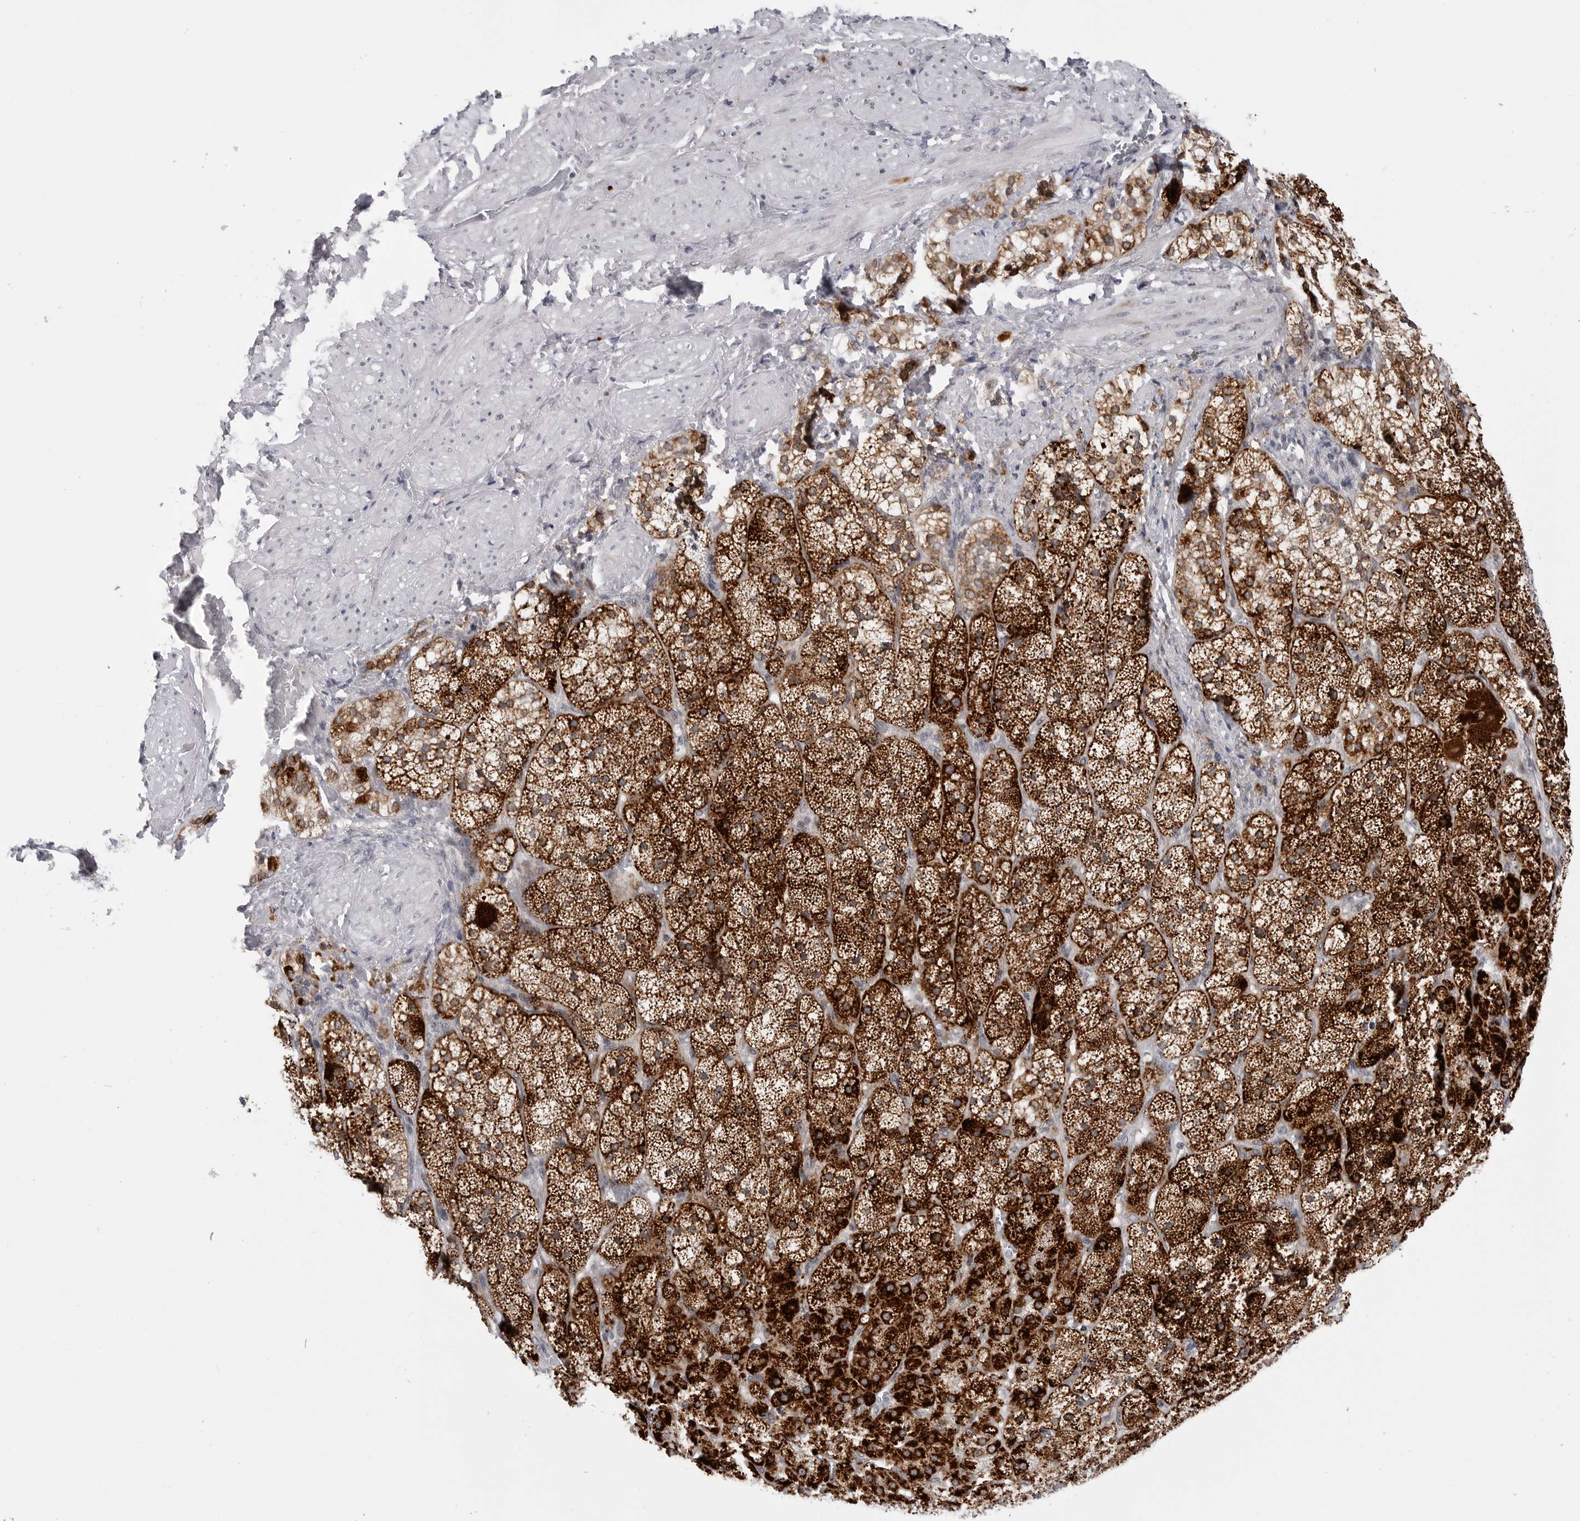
{"staining": {"intensity": "strong", "quantity": ">75%", "location": "cytoplasmic/membranous"}, "tissue": "adrenal gland", "cell_type": "Glandular cells", "image_type": "normal", "snomed": [{"axis": "morphology", "description": "Normal tissue, NOS"}, {"axis": "topography", "description": "Adrenal gland"}], "caption": "This is a histology image of IHC staining of unremarkable adrenal gland, which shows strong staining in the cytoplasmic/membranous of glandular cells.", "gene": "CDK20", "patient": {"sex": "male", "age": 57}}